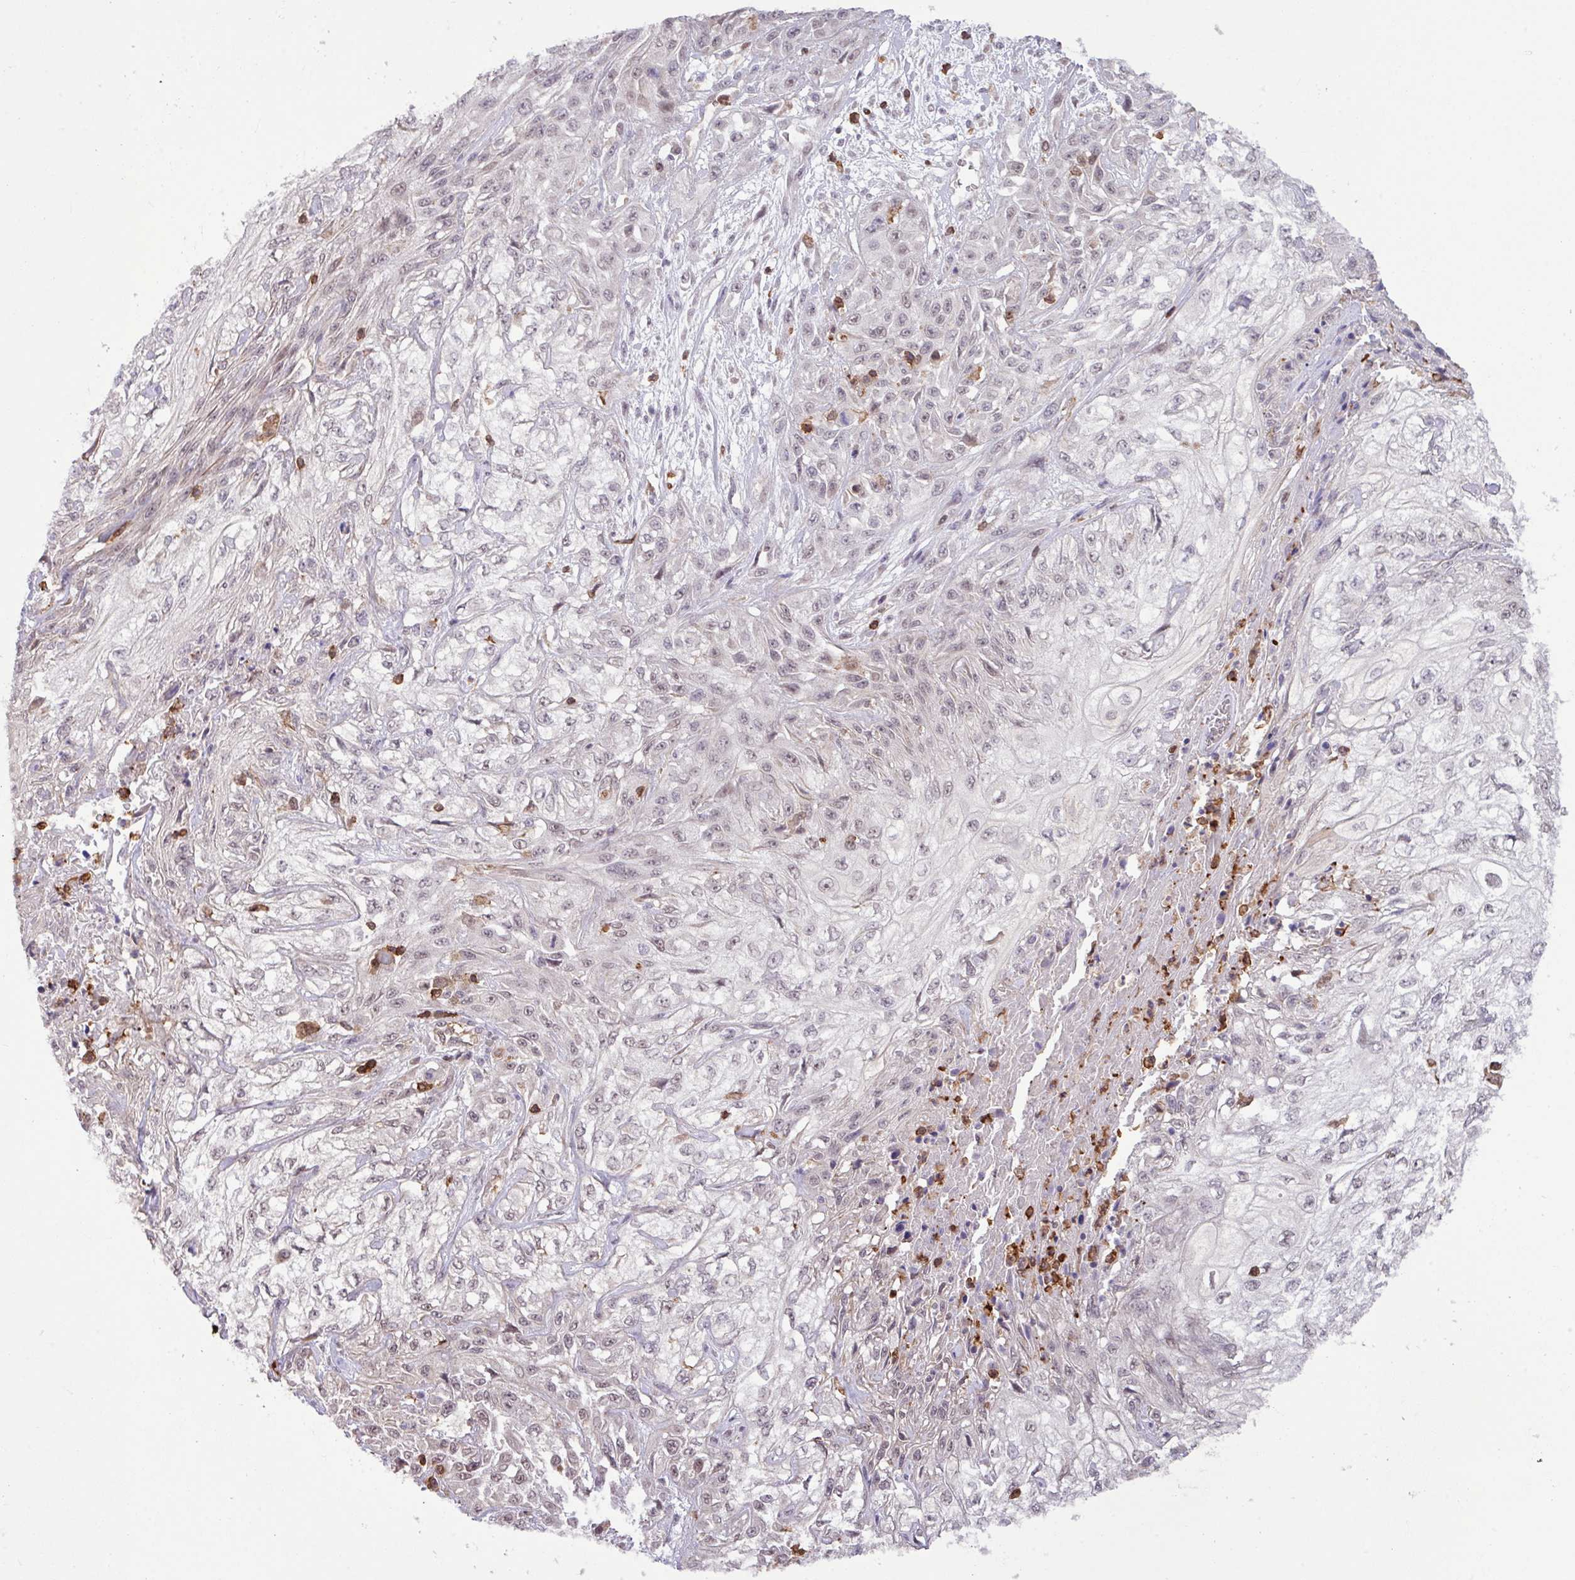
{"staining": {"intensity": "negative", "quantity": "none", "location": "none"}, "tissue": "skin cancer", "cell_type": "Tumor cells", "image_type": "cancer", "snomed": [{"axis": "morphology", "description": "Squamous cell carcinoma, NOS"}, {"axis": "morphology", "description": "Squamous cell carcinoma, metastatic, NOS"}, {"axis": "topography", "description": "Skin"}, {"axis": "topography", "description": "Lymph node"}], "caption": "DAB immunohistochemical staining of human skin cancer (squamous cell carcinoma) demonstrates no significant staining in tumor cells.", "gene": "GON7", "patient": {"sex": "male", "age": 75}}